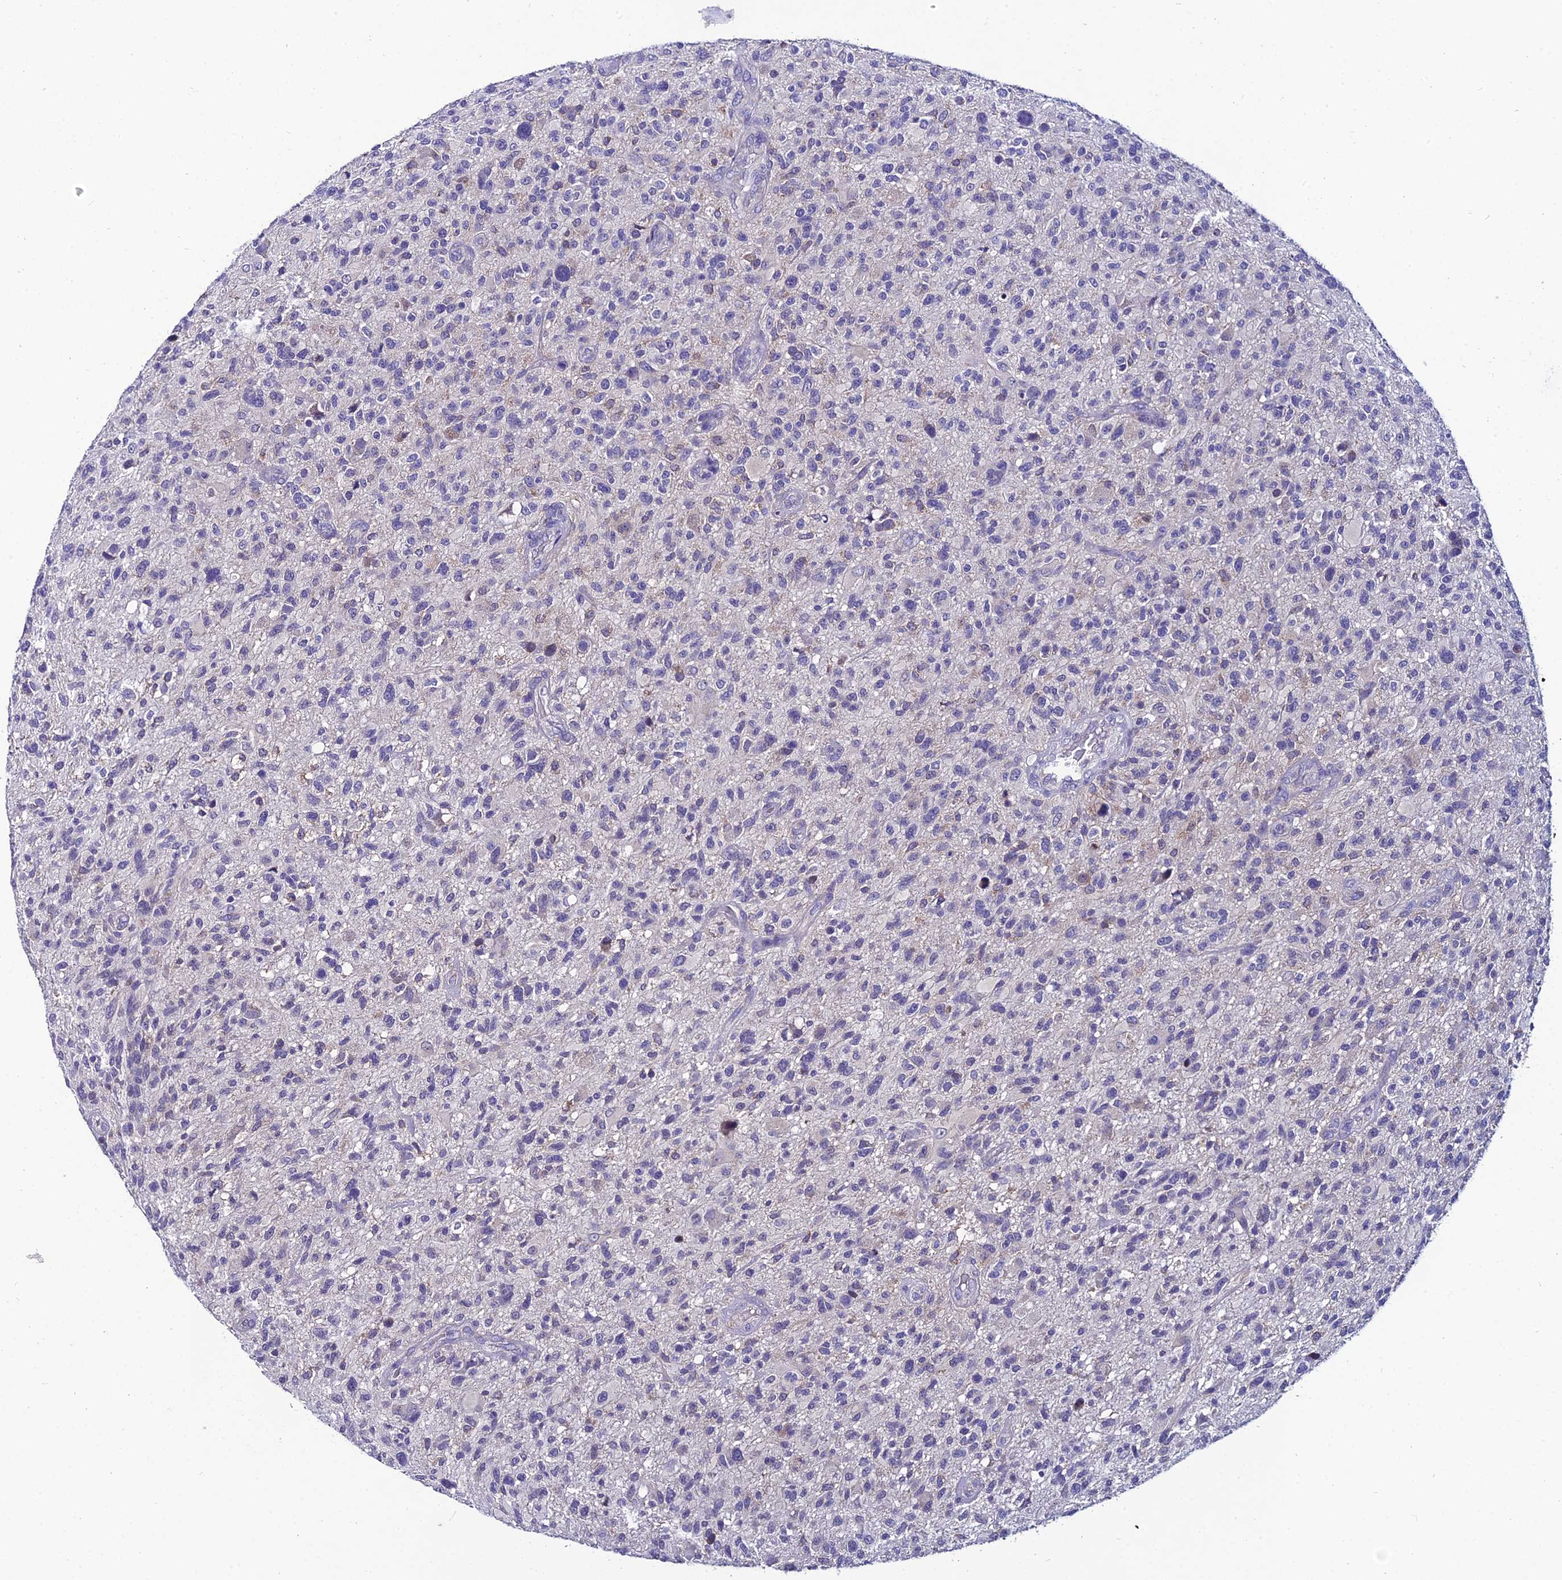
{"staining": {"intensity": "negative", "quantity": "none", "location": "none"}, "tissue": "glioma", "cell_type": "Tumor cells", "image_type": "cancer", "snomed": [{"axis": "morphology", "description": "Glioma, malignant, High grade"}, {"axis": "topography", "description": "Brain"}], "caption": "Malignant high-grade glioma stained for a protein using IHC exhibits no staining tumor cells.", "gene": "LGALS7", "patient": {"sex": "male", "age": 47}}